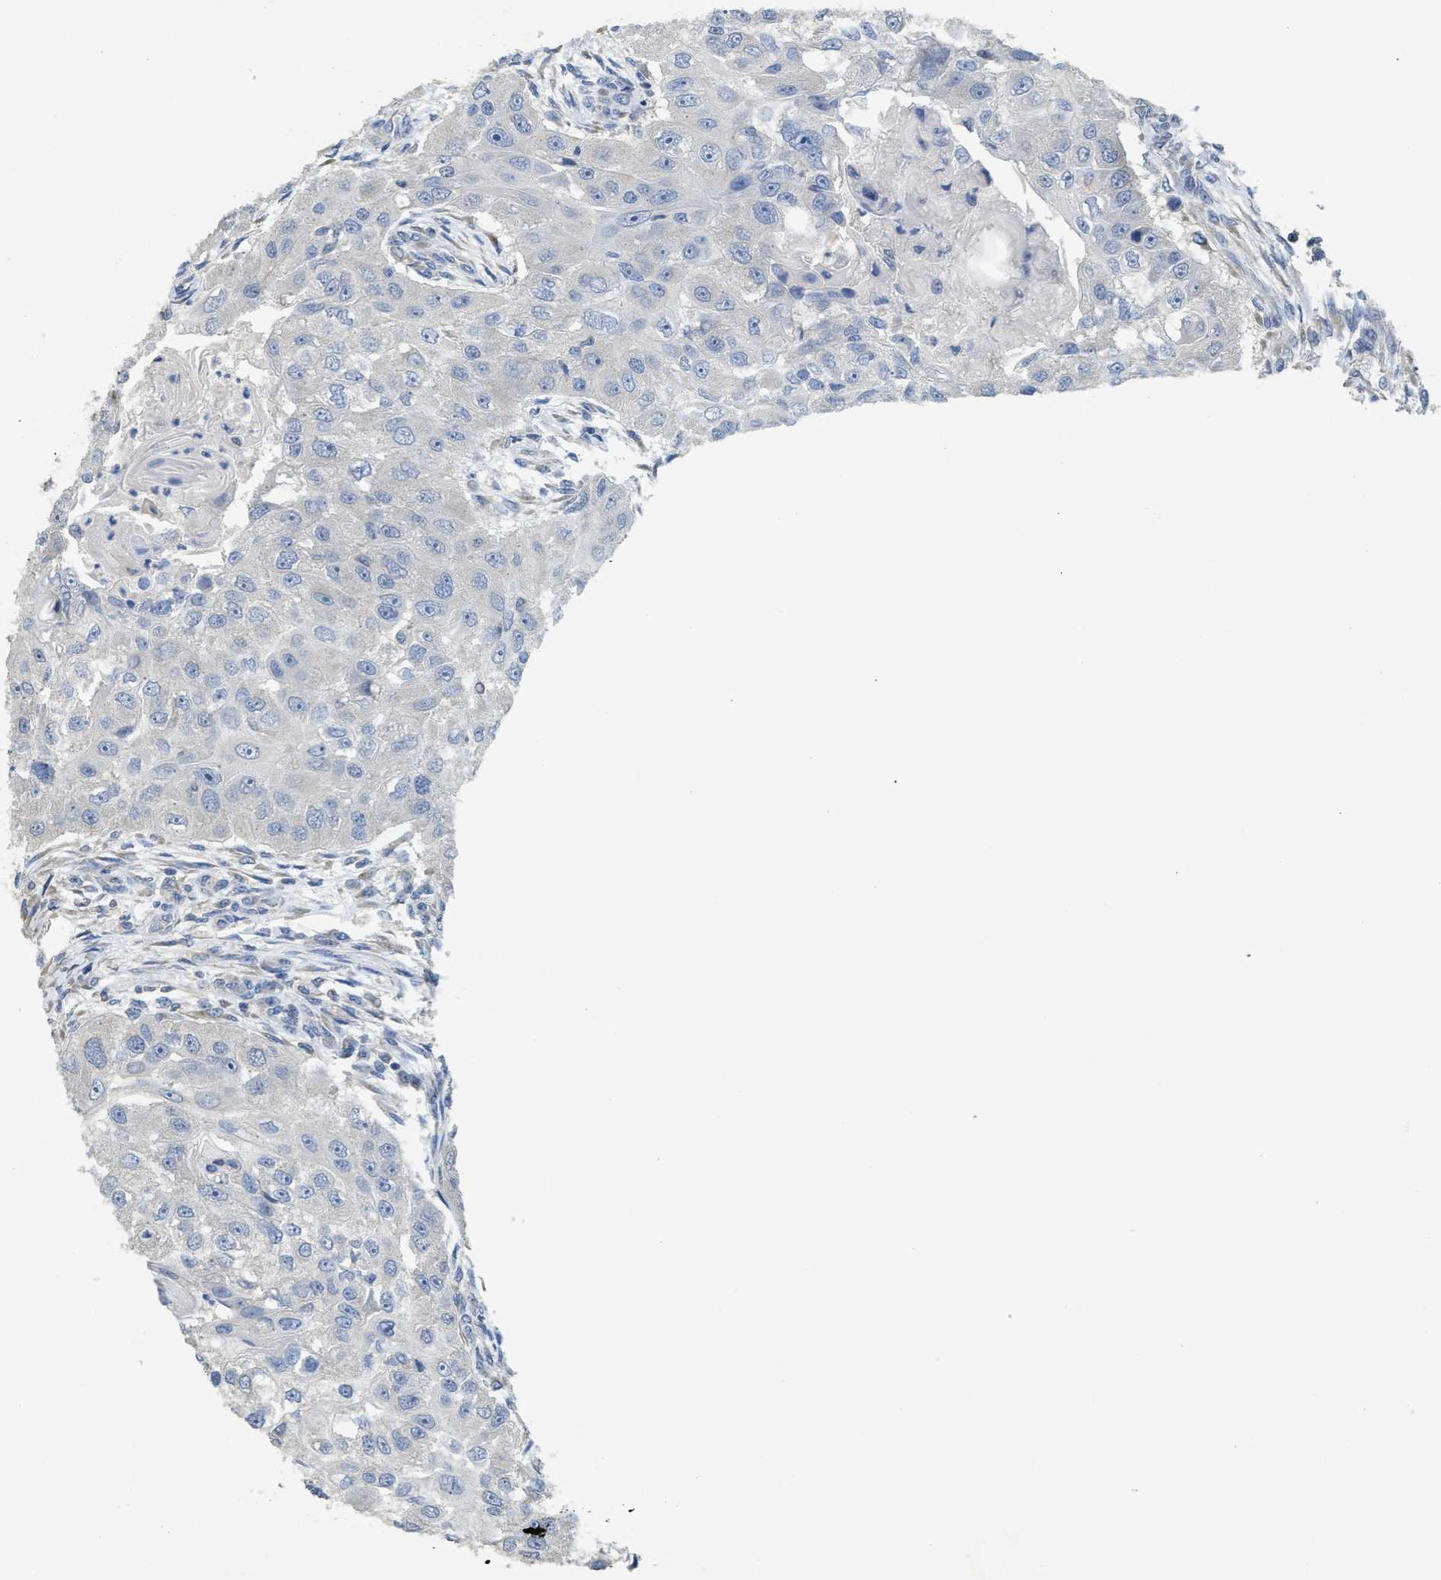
{"staining": {"intensity": "negative", "quantity": "none", "location": "none"}, "tissue": "head and neck cancer", "cell_type": "Tumor cells", "image_type": "cancer", "snomed": [{"axis": "morphology", "description": "Normal tissue, NOS"}, {"axis": "morphology", "description": "Squamous cell carcinoma, NOS"}, {"axis": "topography", "description": "Skeletal muscle"}, {"axis": "topography", "description": "Head-Neck"}], "caption": "Head and neck cancer (squamous cell carcinoma) stained for a protein using IHC displays no positivity tumor cells.", "gene": "SFXN2", "patient": {"sex": "male", "age": 51}}